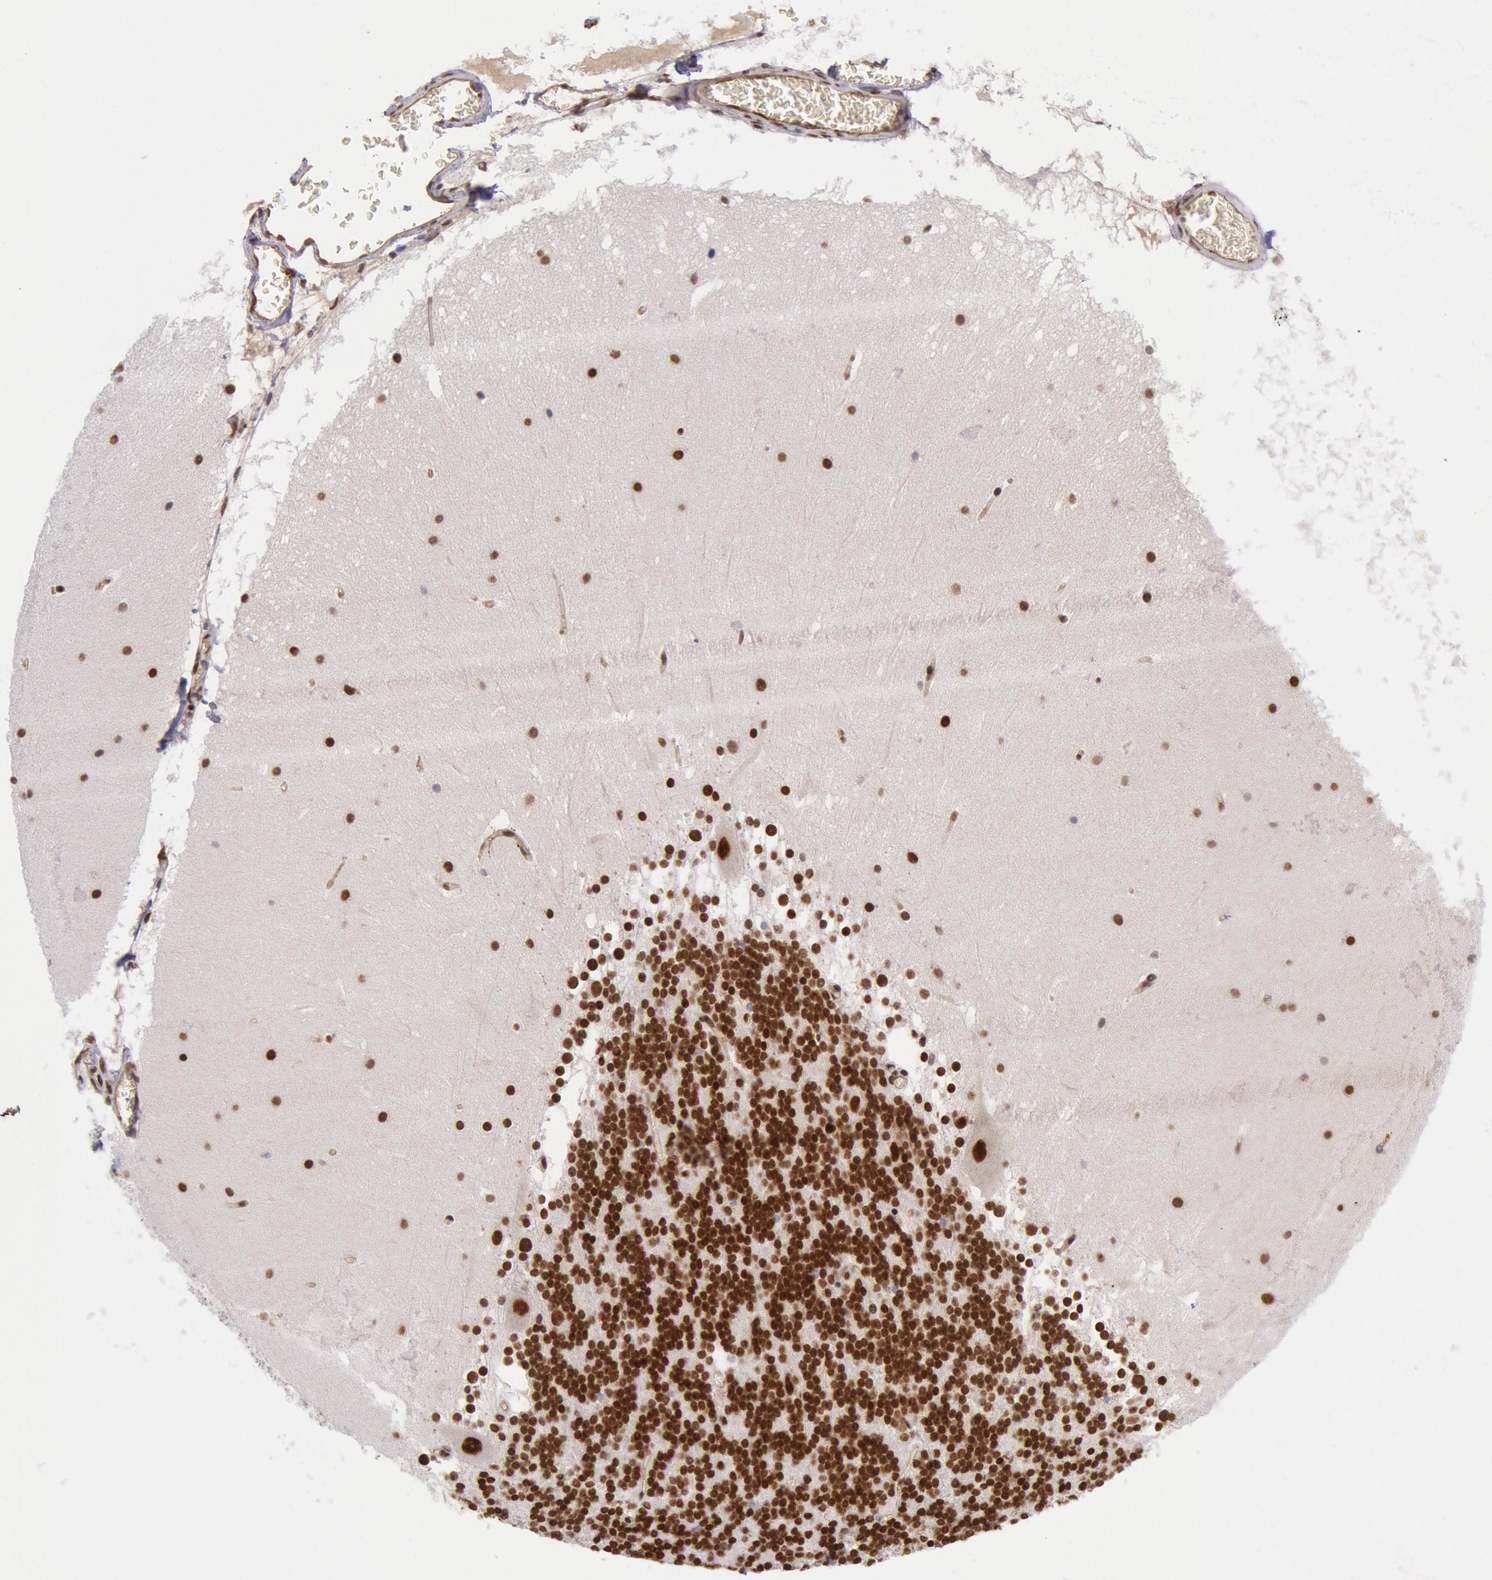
{"staining": {"intensity": "strong", "quantity": ">75%", "location": "nuclear"}, "tissue": "cerebellum", "cell_type": "Cells in granular layer", "image_type": "normal", "snomed": [{"axis": "morphology", "description": "Normal tissue, NOS"}, {"axis": "topography", "description": "Cerebellum"}], "caption": "Strong nuclear positivity is present in about >75% of cells in granular layer in benign cerebellum.", "gene": "CDKN2B", "patient": {"sex": "female", "age": 19}}